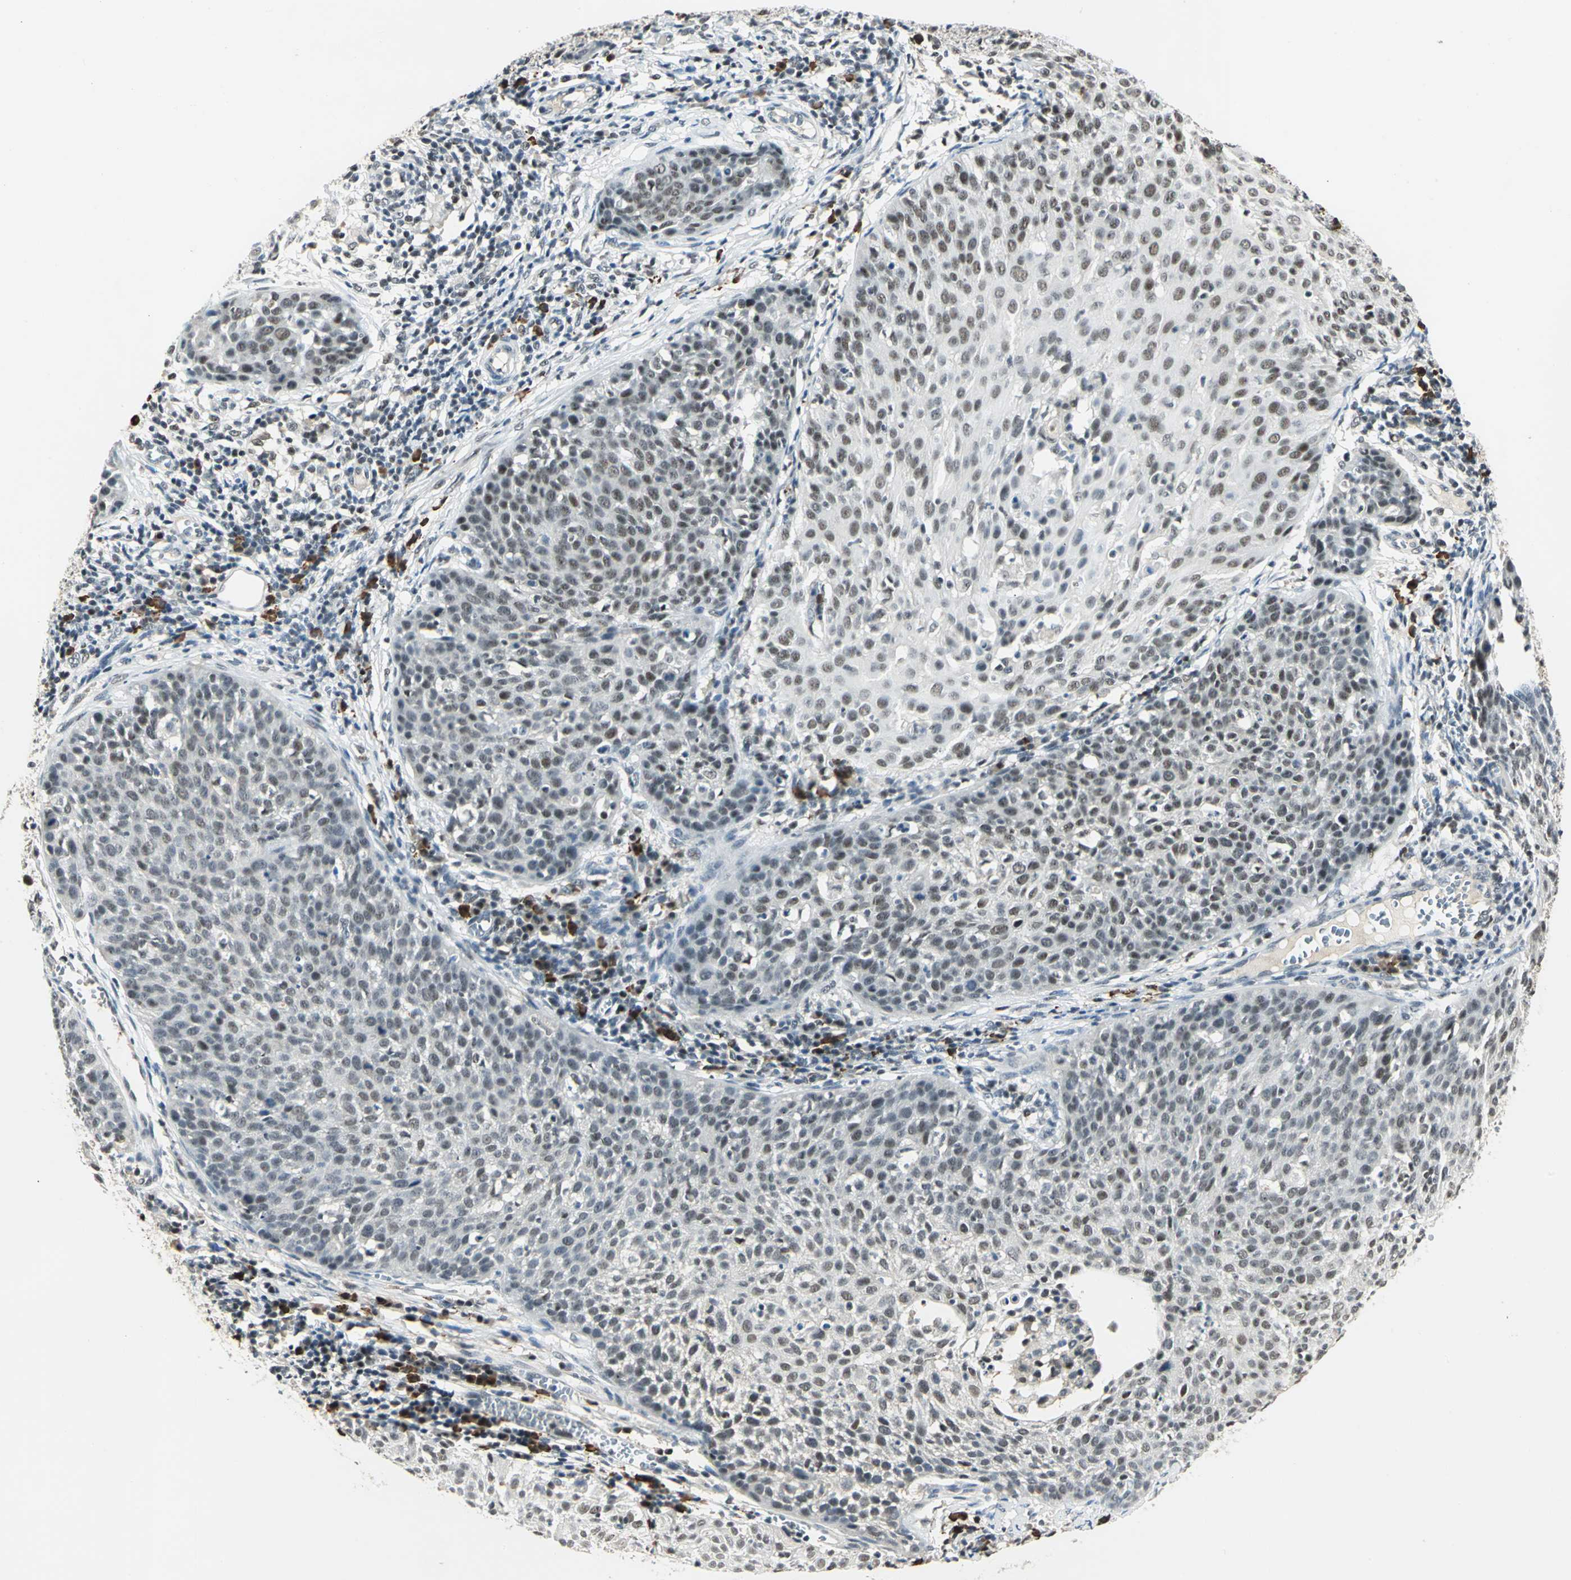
{"staining": {"intensity": "moderate", "quantity": "25%-75%", "location": "nuclear"}, "tissue": "cervical cancer", "cell_type": "Tumor cells", "image_type": "cancer", "snomed": [{"axis": "morphology", "description": "Squamous cell carcinoma, NOS"}, {"axis": "topography", "description": "Cervix"}], "caption": "Protein expression analysis of cervical squamous cell carcinoma shows moderate nuclear expression in approximately 25%-75% of tumor cells. (Stains: DAB in brown, nuclei in blue, Microscopy: brightfield microscopy at high magnification).", "gene": "CCNT1", "patient": {"sex": "female", "age": 38}}